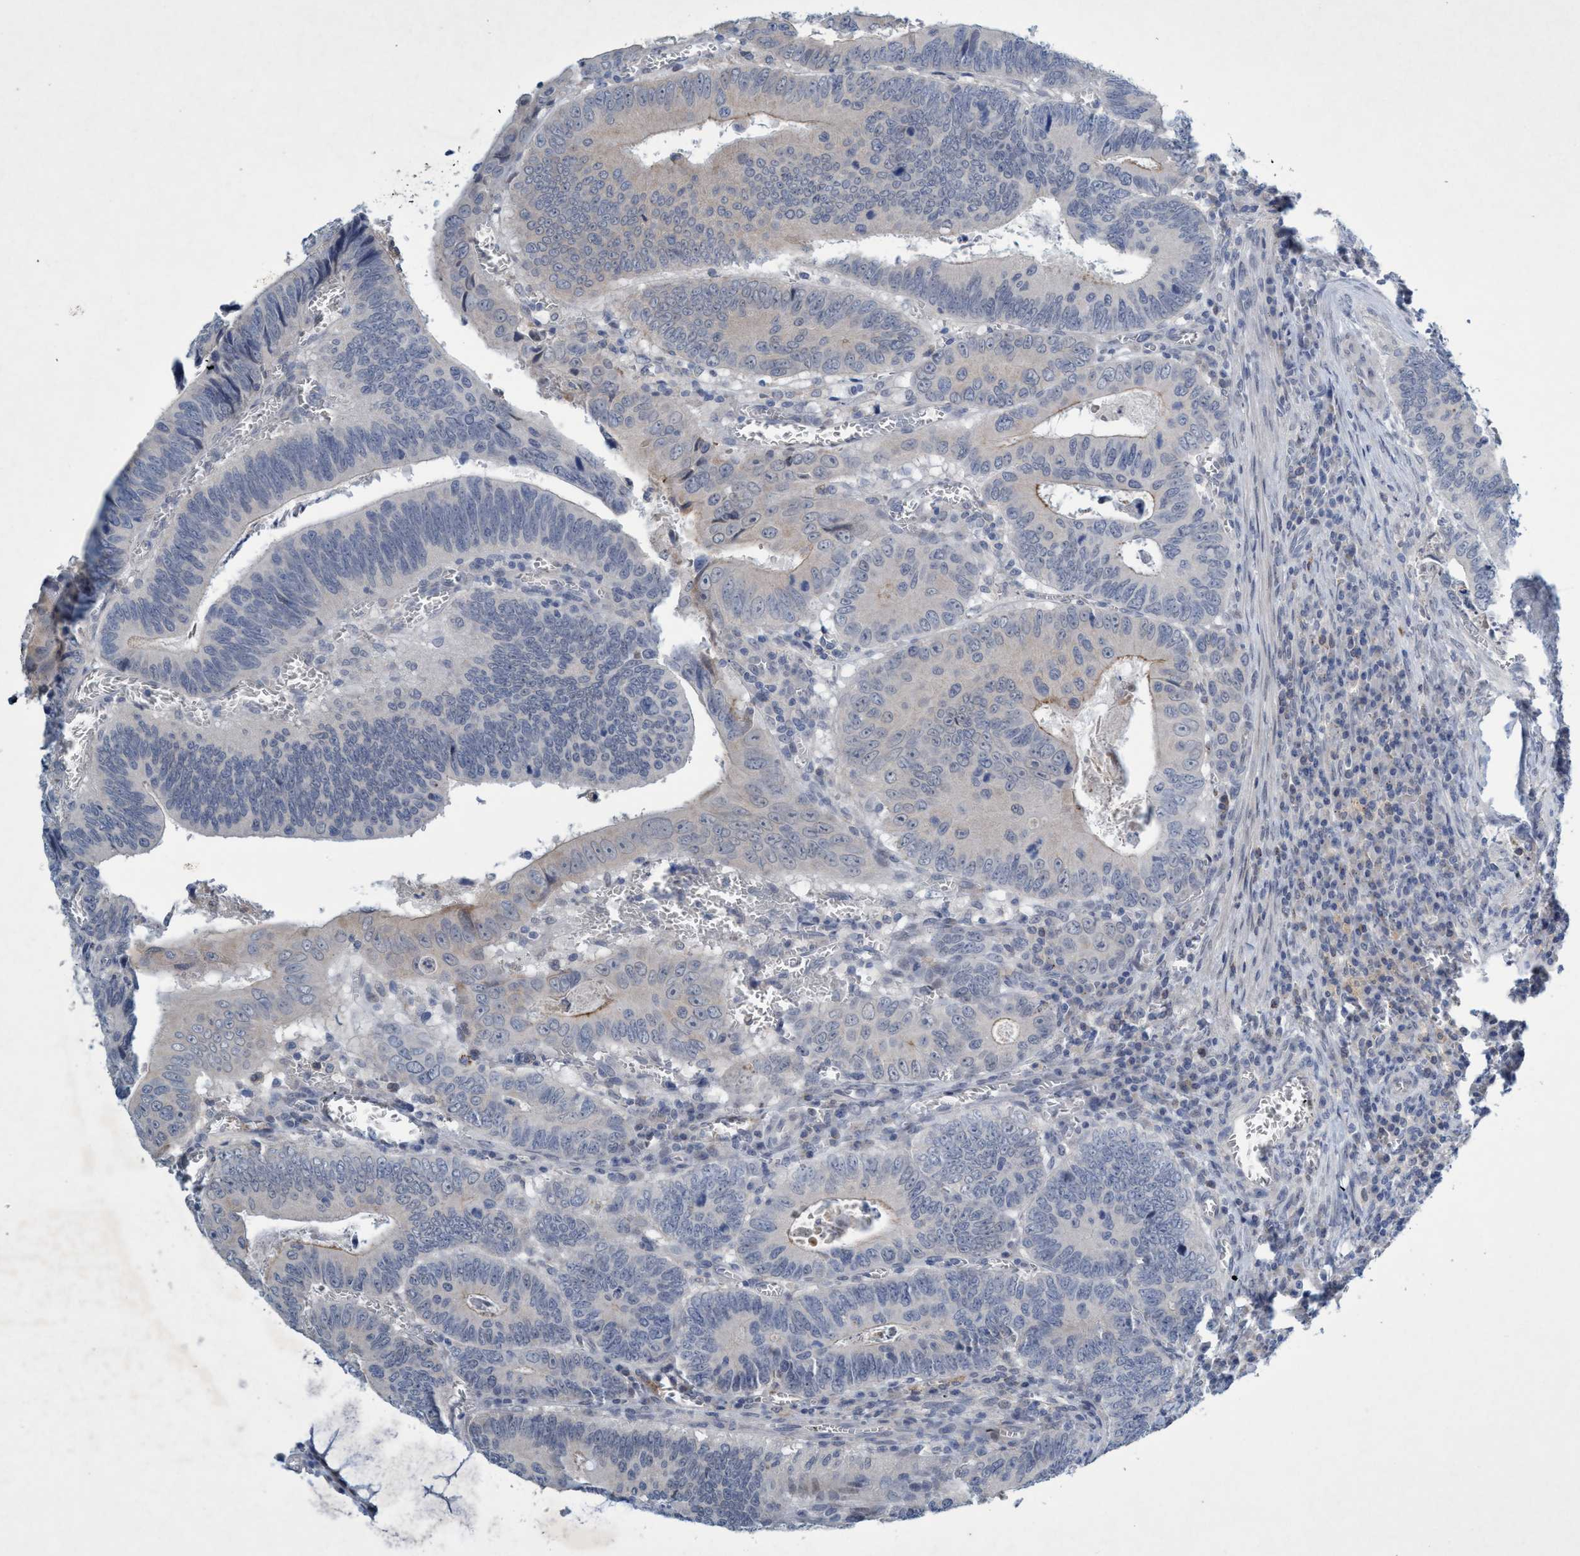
{"staining": {"intensity": "negative", "quantity": "none", "location": "none"}, "tissue": "colorectal cancer", "cell_type": "Tumor cells", "image_type": "cancer", "snomed": [{"axis": "morphology", "description": "Inflammation, NOS"}, {"axis": "morphology", "description": "Adenocarcinoma, NOS"}, {"axis": "topography", "description": "Colon"}], "caption": "An IHC image of colorectal cancer (adenocarcinoma) is shown. There is no staining in tumor cells of colorectal cancer (adenocarcinoma). (DAB immunohistochemistry, high magnification).", "gene": "RNF208", "patient": {"sex": "male", "age": 72}}